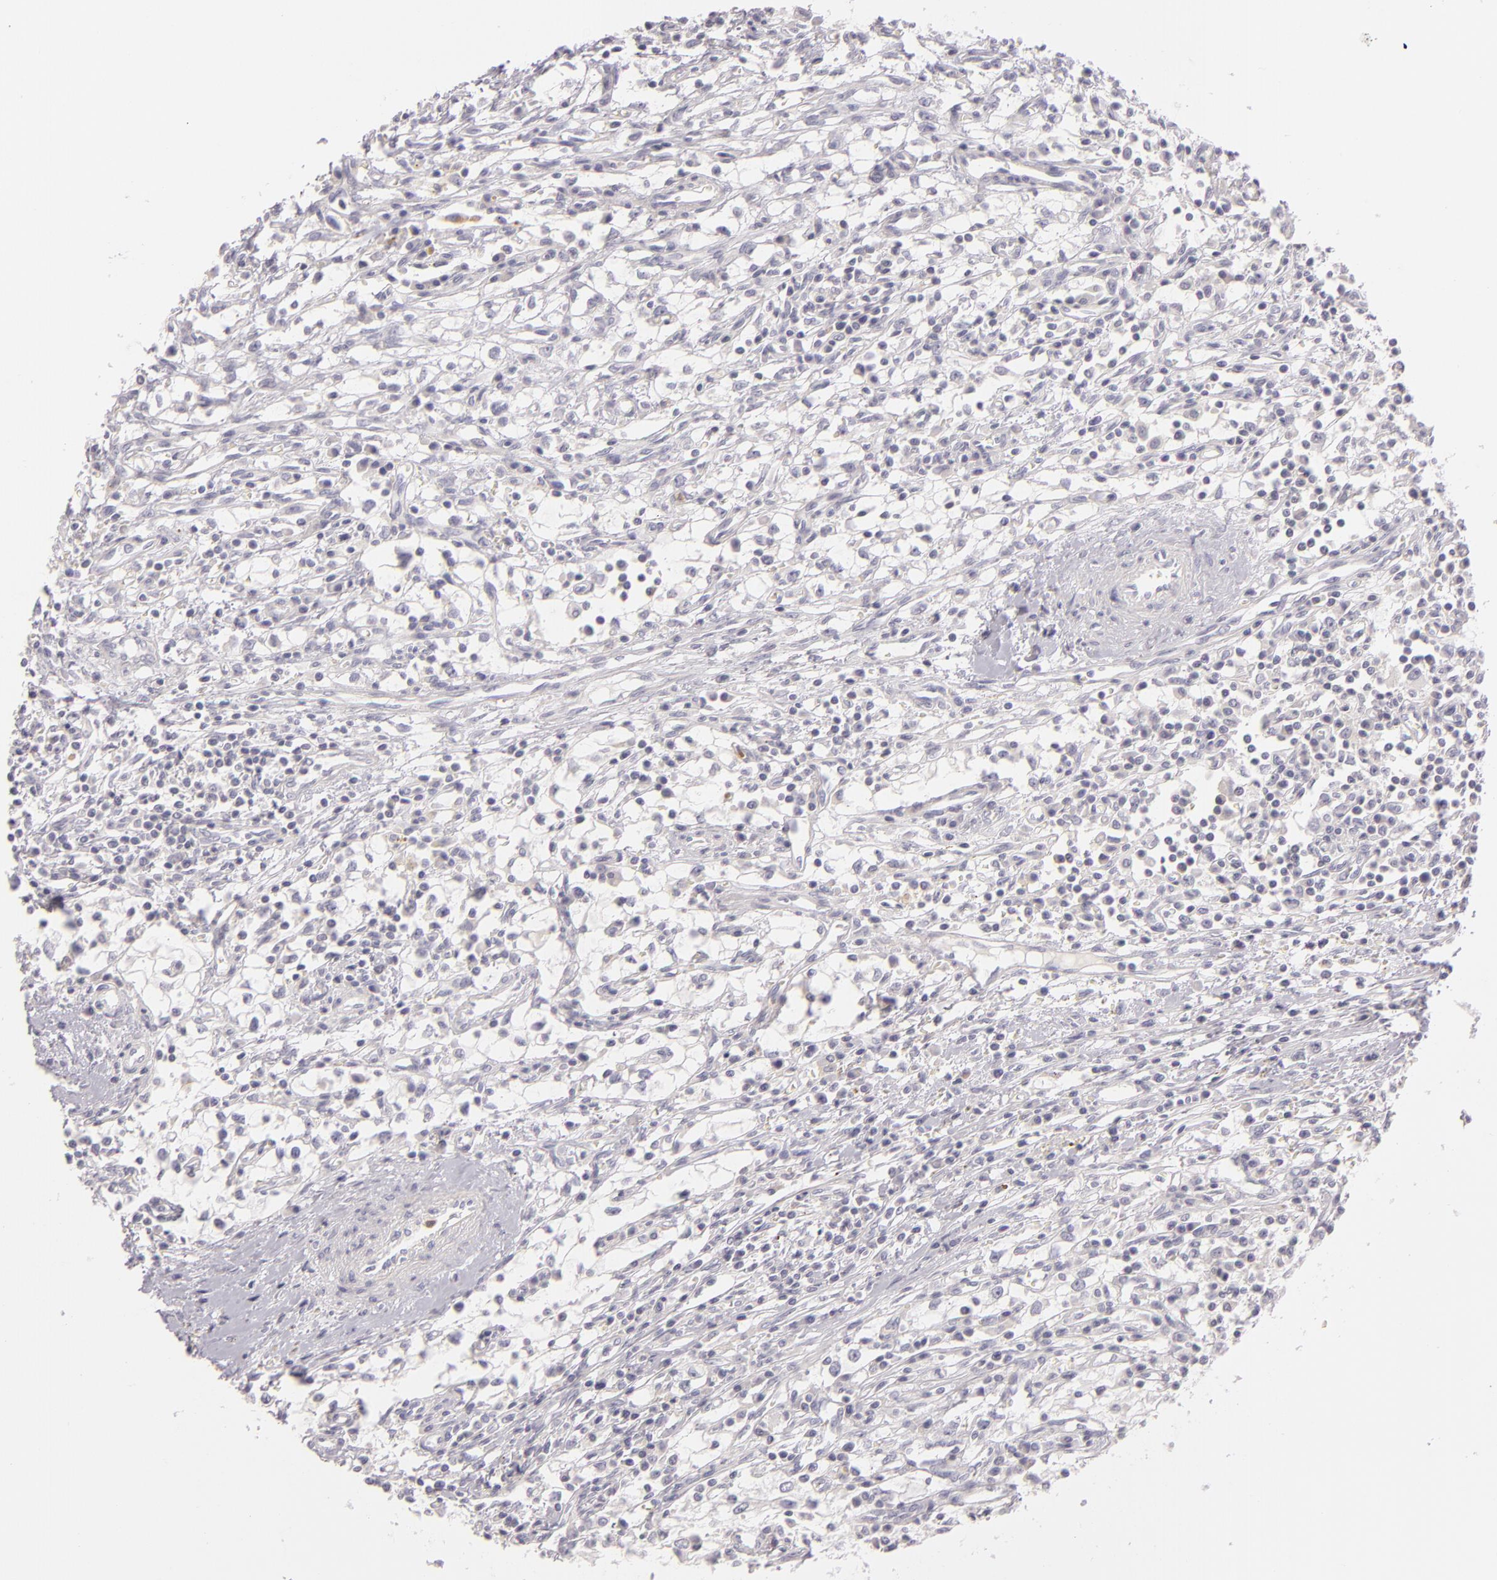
{"staining": {"intensity": "negative", "quantity": "none", "location": "none"}, "tissue": "renal cancer", "cell_type": "Tumor cells", "image_type": "cancer", "snomed": [{"axis": "morphology", "description": "Adenocarcinoma, NOS"}, {"axis": "topography", "description": "Kidney"}], "caption": "An IHC histopathology image of adenocarcinoma (renal) is shown. There is no staining in tumor cells of adenocarcinoma (renal).", "gene": "FAM181A", "patient": {"sex": "male", "age": 82}}